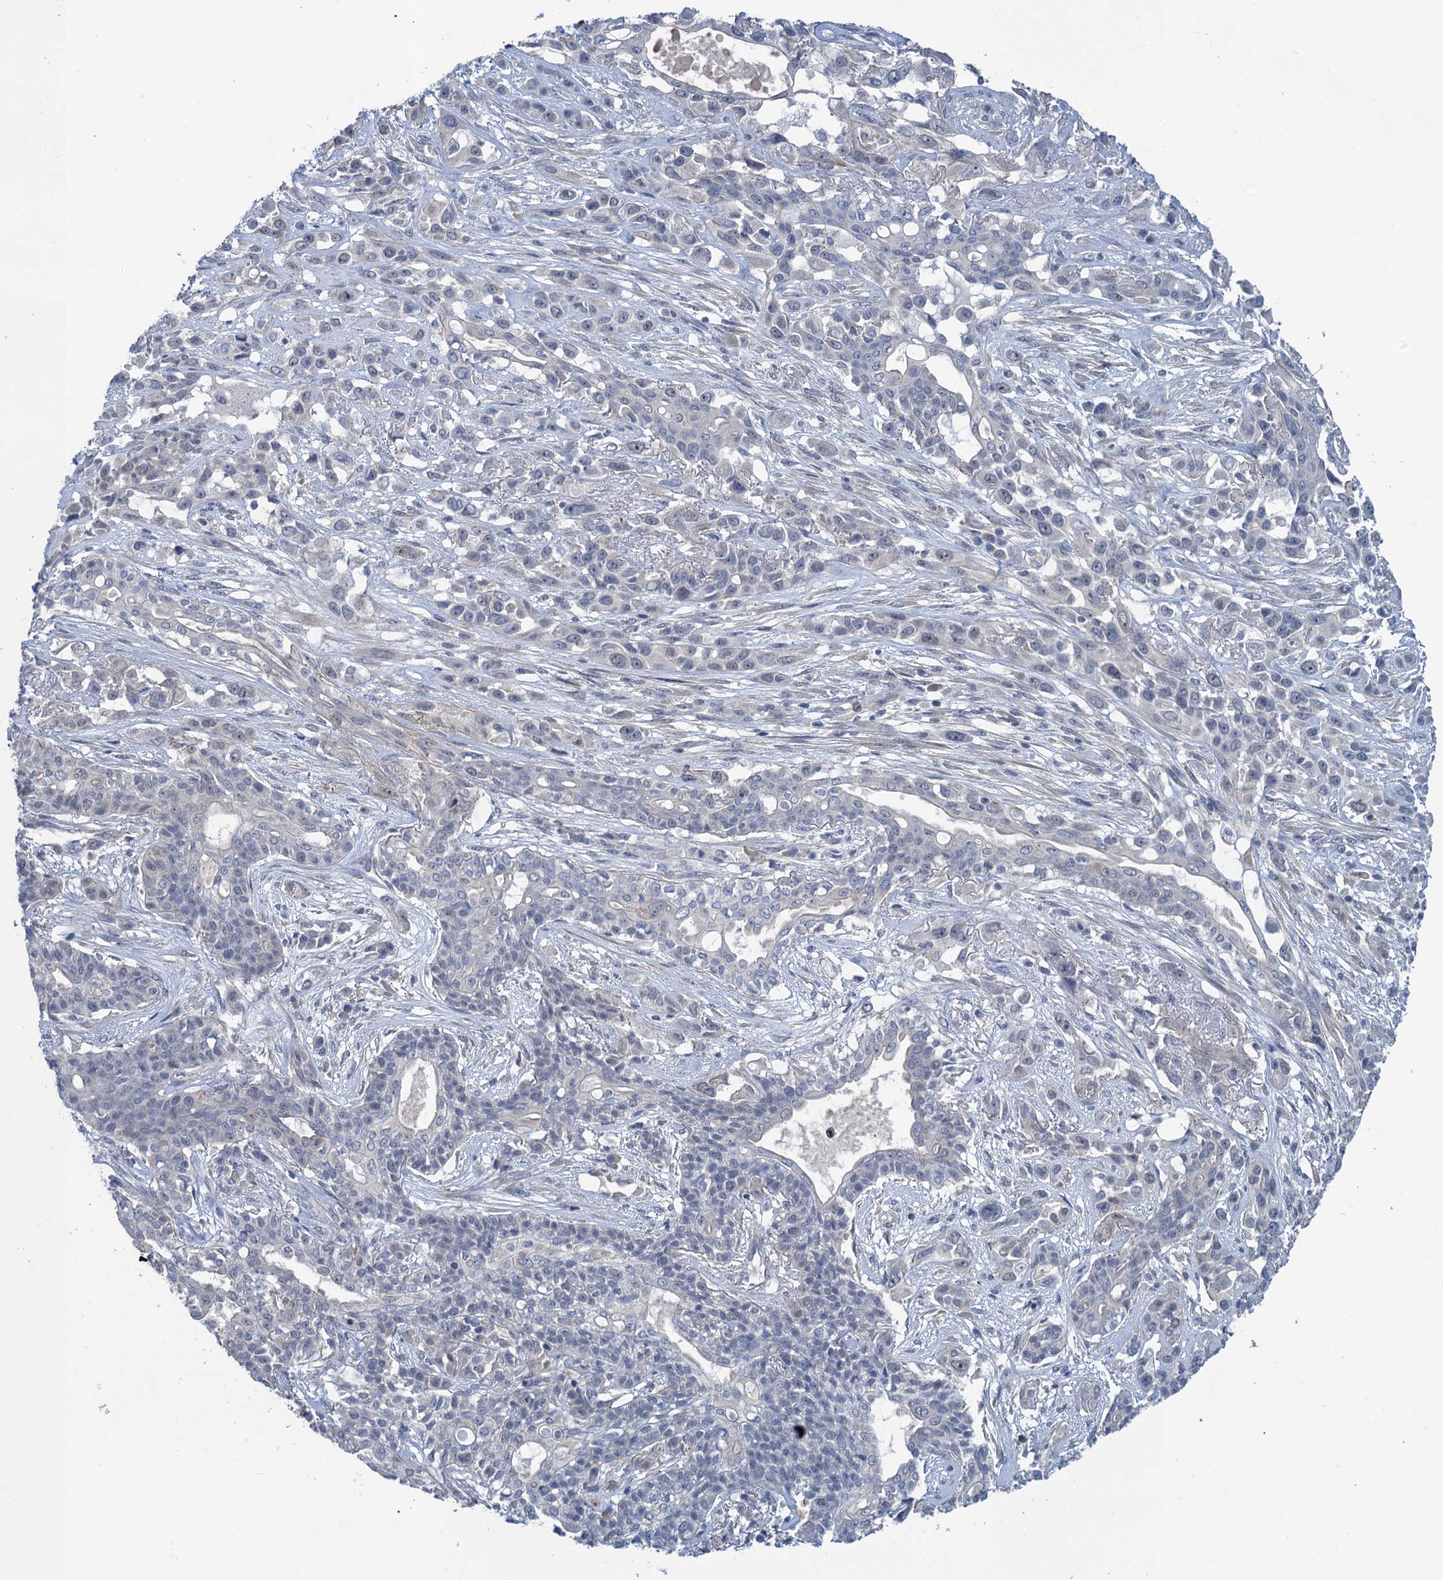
{"staining": {"intensity": "negative", "quantity": "none", "location": "none"}, "tissue": "lung cancer", "cell_type": "Tumor cells", "image_type": "cancer", "snomed": [{"axis": "morphology", "description": "Squamous cell carcinoma, NOS"}, {"axis": "topography", "description": "Lung"}], "caption": "Immunohistochemistry of human lung cancer (squamous cell carcinoma) demonstrates no expression in tumor cells.", "gene": "MRFAP1", "patient": {"sex": "female", "age": 70}}